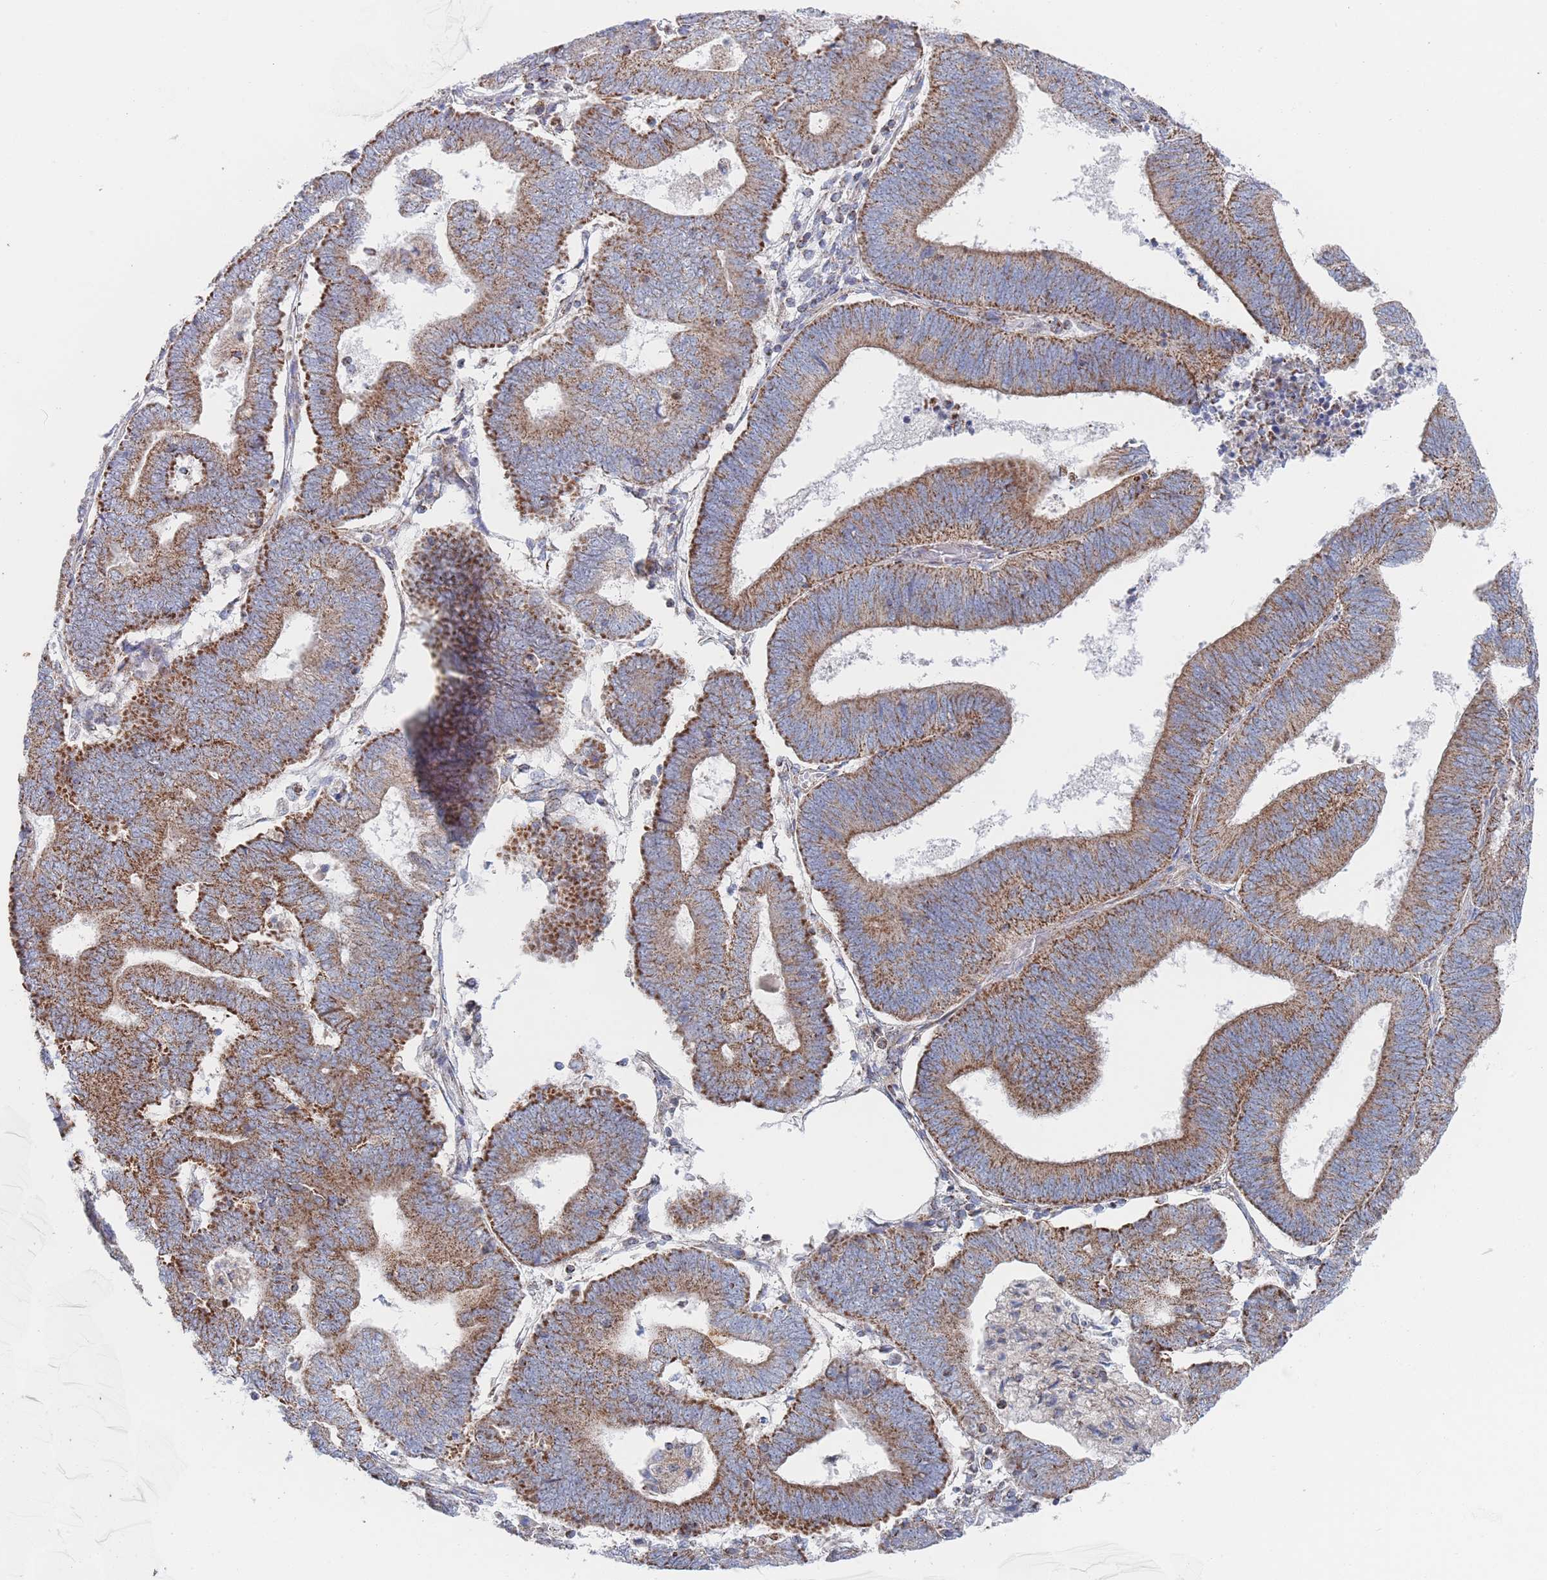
{"staining": {"intensity": "moderate", "quantity": ">75%", "location": "cytoplasmic/membranous"}, "tissue": "endometrial cancer", "cell_type": "Tumor cells", "image_type": "cancer", "snomed": [{"axis": "morphology", "description": "Adenocarcinoma, NOS"}, {"axis": "topography", "description": "Endometrium"}], "caption": "Adenocarcinoma (endometrial) stained with a protein marker displays moderate staining in tumor cells.", "gene": "IKZF4", "patient": {"sex": "female", "age": 70}}